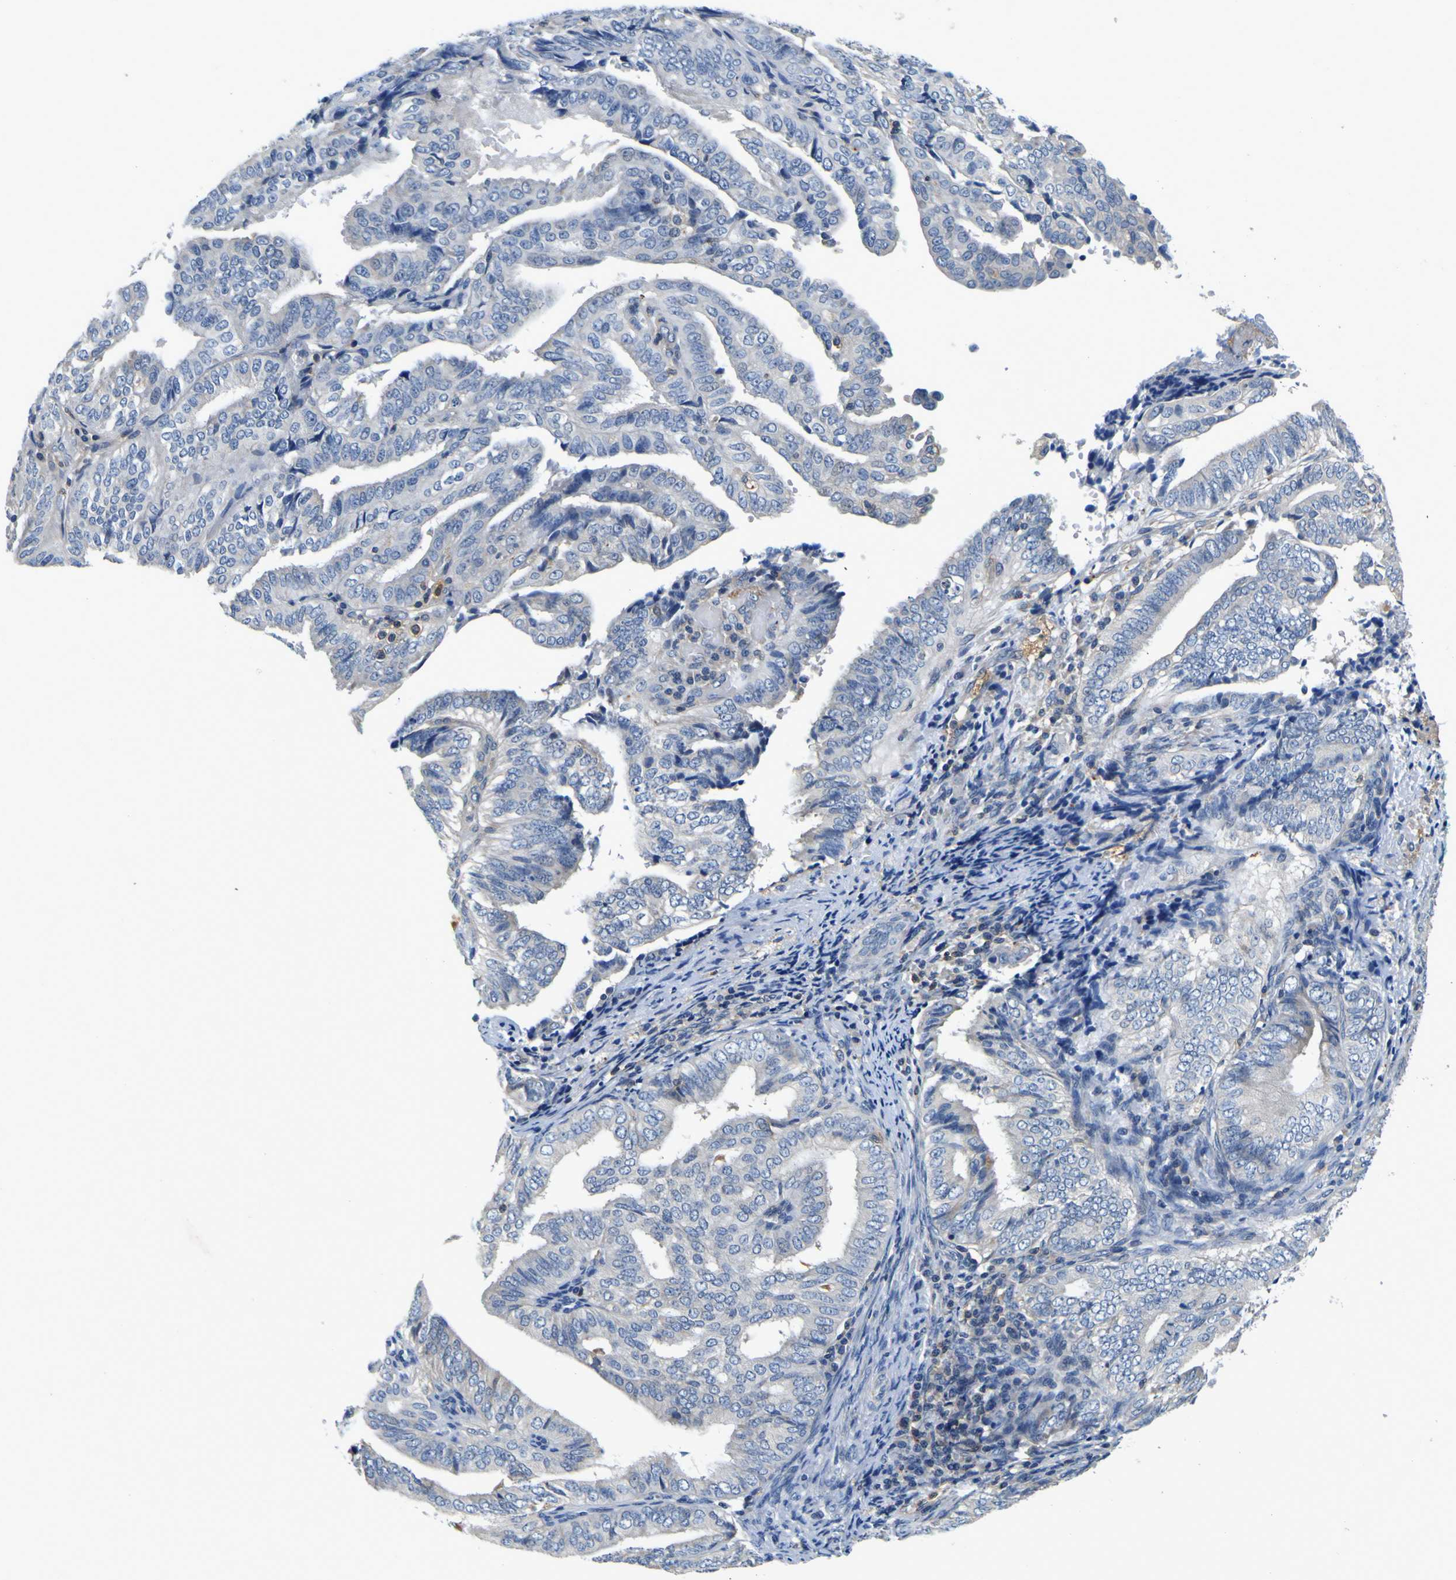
{"staining": {"intensity": "negative", "quantity": "none", "location": "none"}, "tissue": "endometrial cancer", "cell_type": "Tumor cells", "image_type": "cancer", "snomed": [{"axis": "morphology", "description": "Adenocarcinoma, NOS"}, {"axis": "topography", "description": "Endometrium"}], "caption": "Immunohistochemistry (IHC) of human endometrial cancer demonstrates no expression in tumor cells.", "gene": "TNIK", "patient": {"sex": "female", "age": 58}}